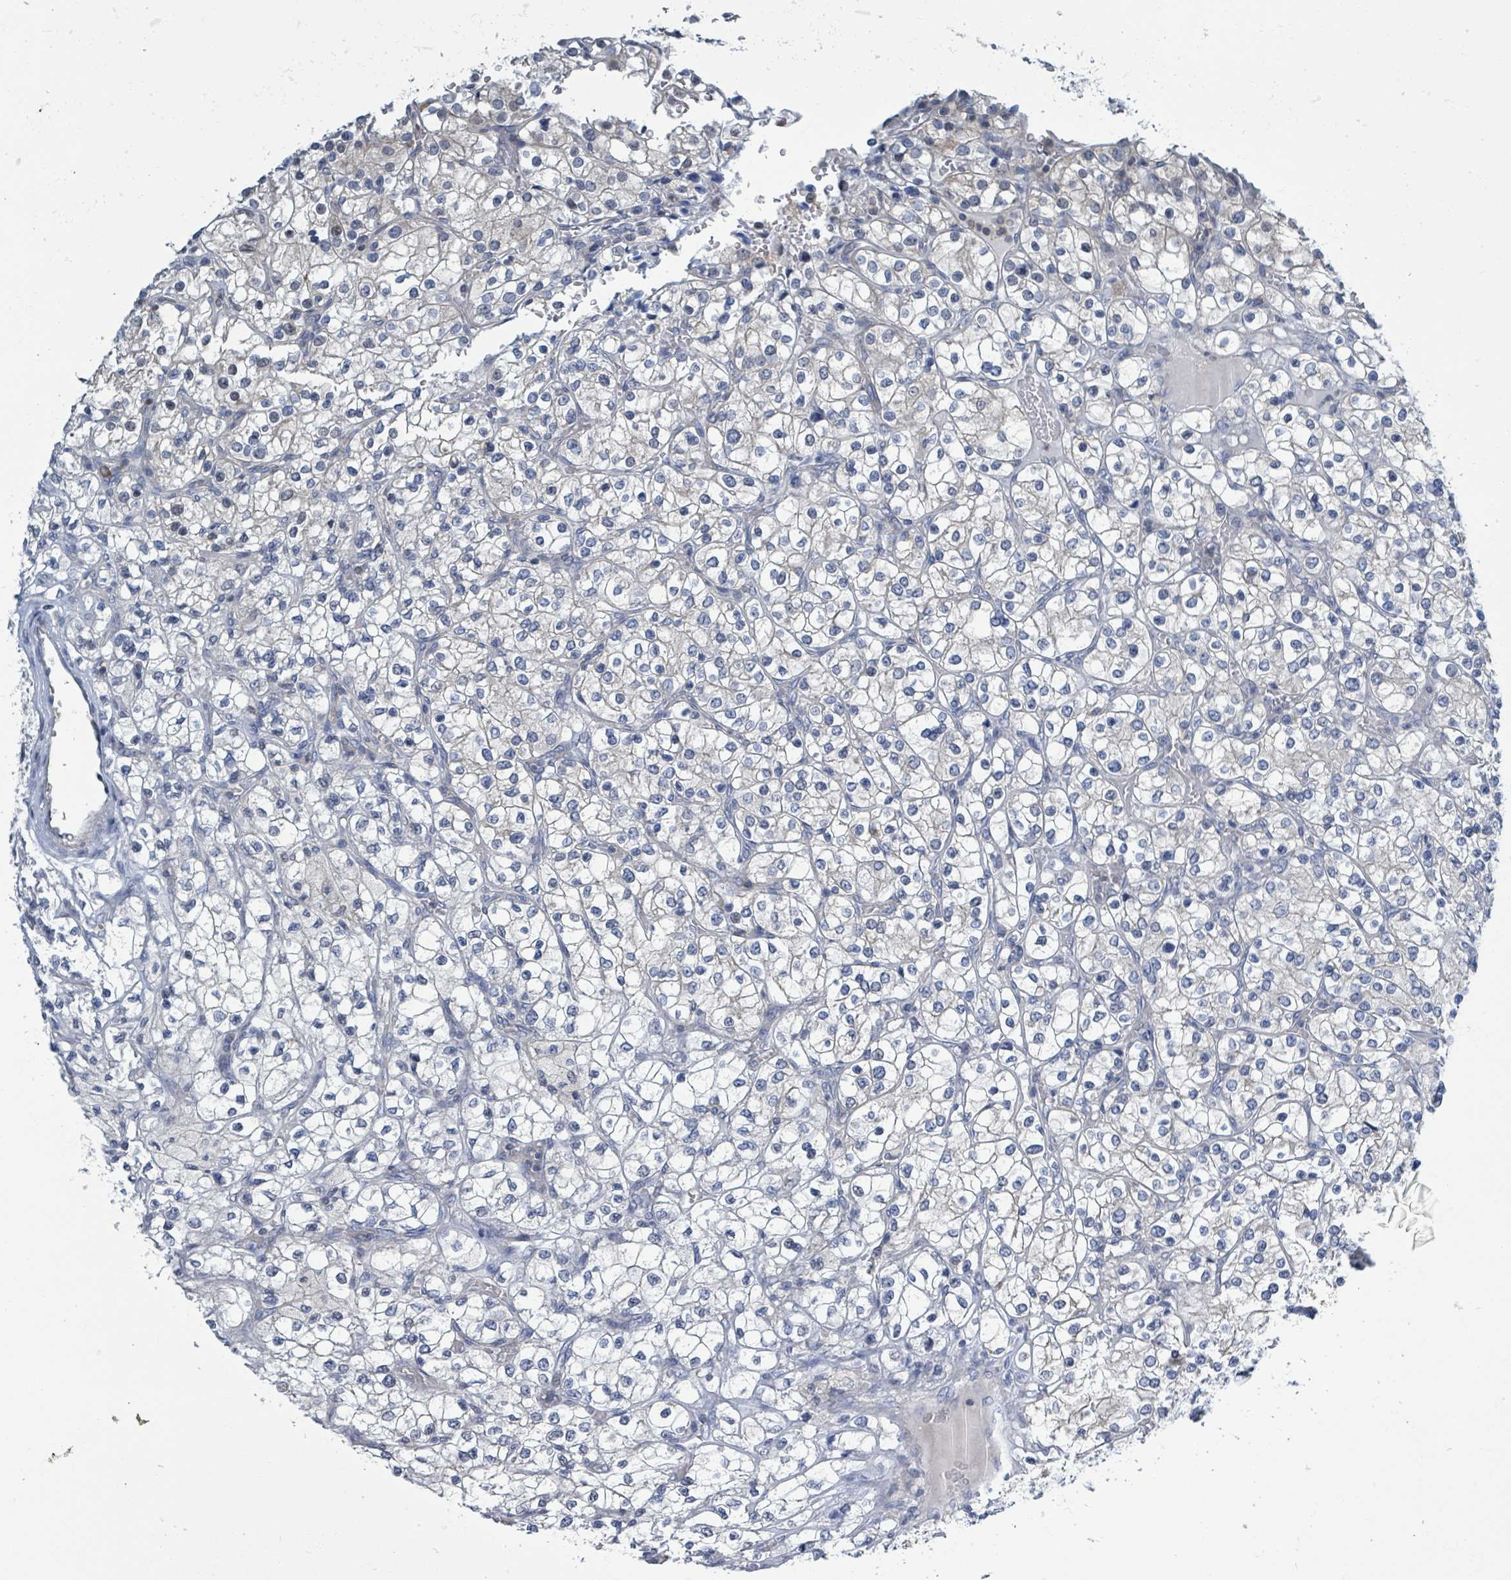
{"staining": {"intensity": "negative", "quantity": "none", "location": "none"}, "tissue": "renal cancer", "cell_type": "Tumor cells", "image_type": "cancer", "snomed": [{"axis": "morphology", "description": "Adenocarcinoma, NOS"}, {"axis": "topography", "description": "Kidney"}], "caption": "IHC of renal cancer reveals no staining in tumor cells.", "gene": "DGKZ", "patient": {"sex": "male", "age": 80}}